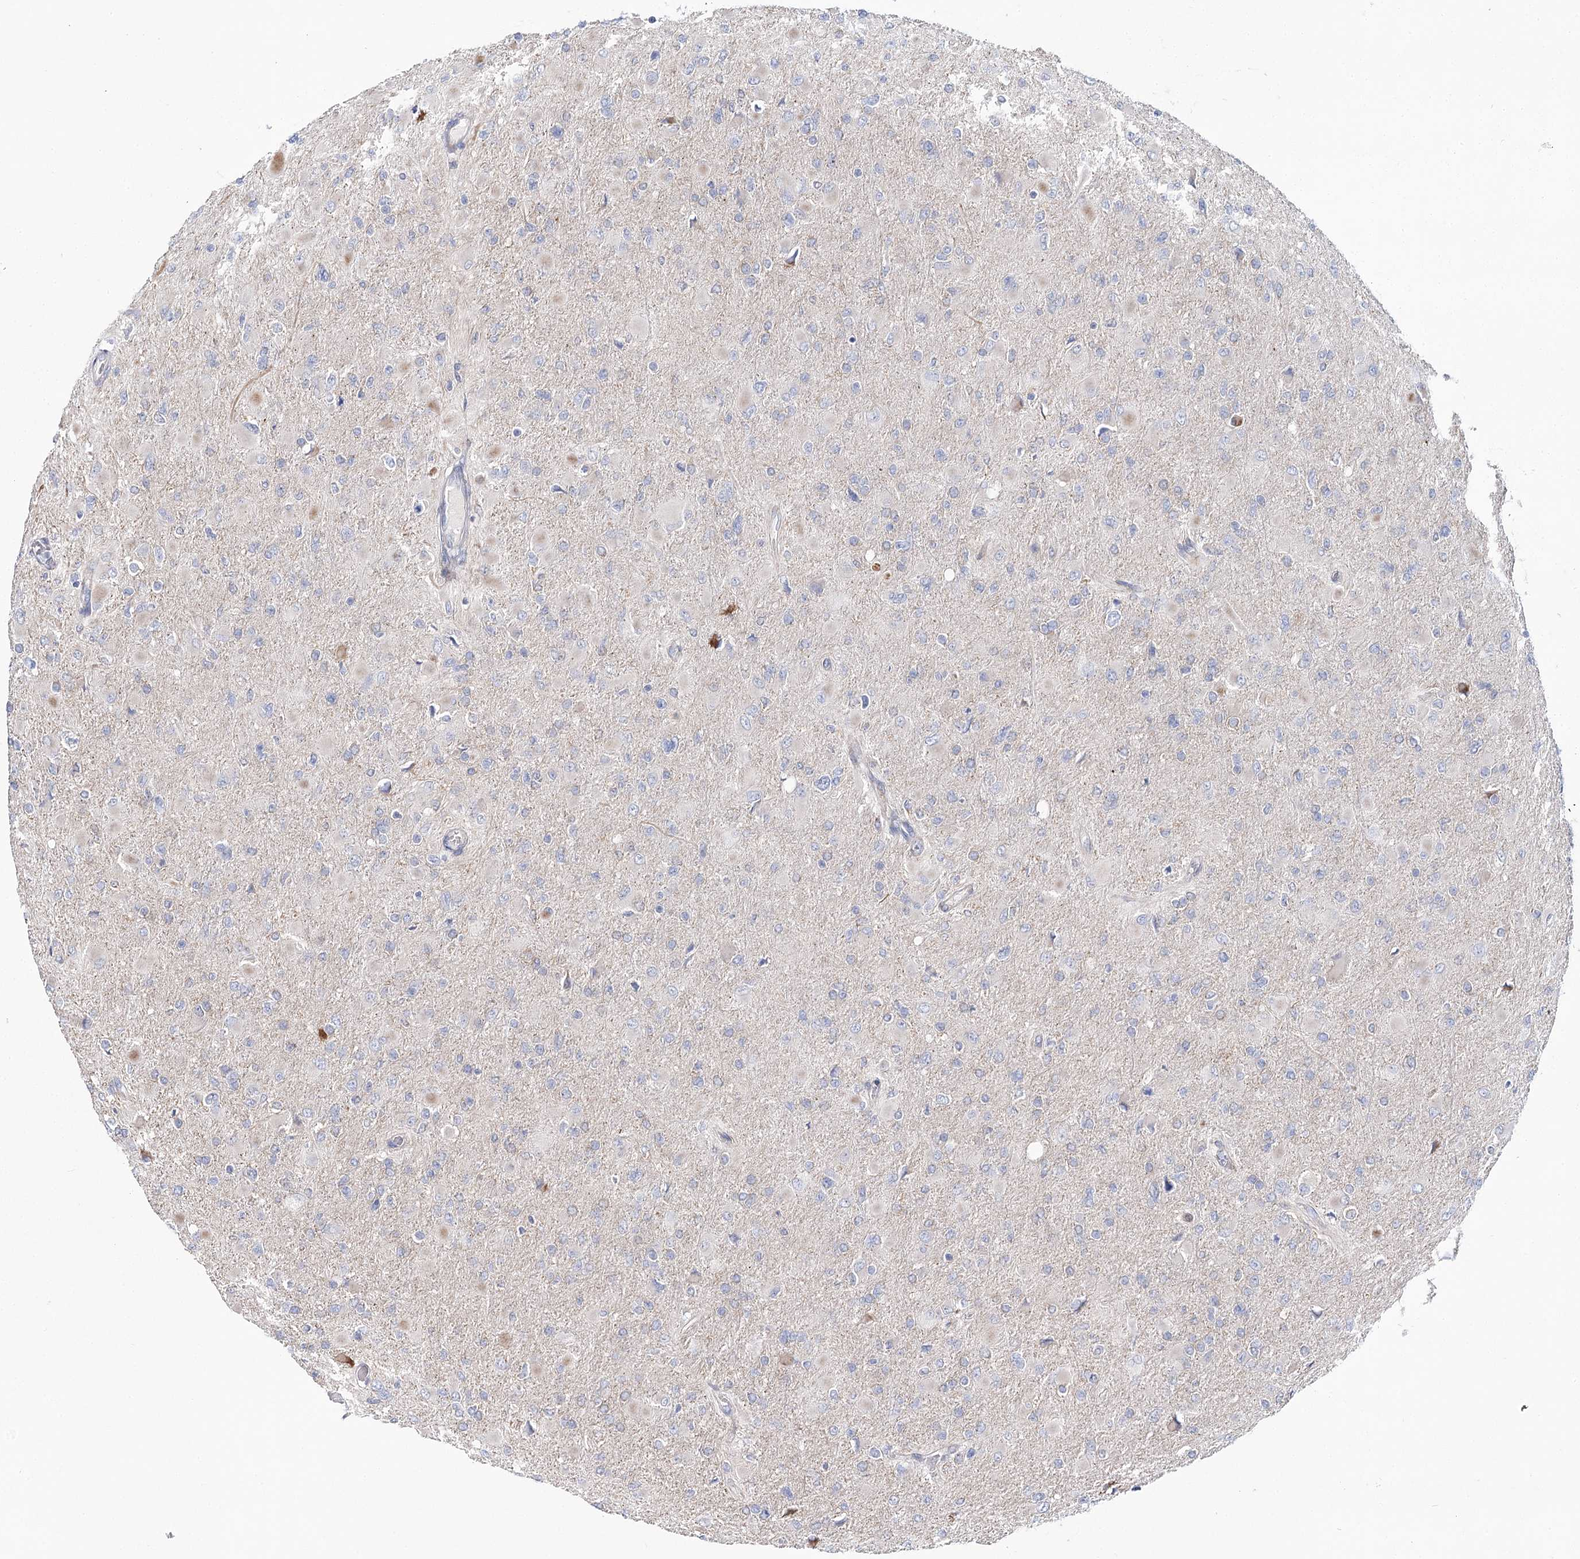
{"staining": {"intensity": "negative", "quantity": "none", "location": "none"}, "tissue": "glioma", "cell_type": "Tumor cells", "image_type": "cancer", "snomed": [{"axis": "morphology", "description": "Glioma, malignant, High grade"}, {"axis": "topography", "description": "Cerebral cortex"}], "caption": "Immunohistochemistry (IHC) photomicrograph of neoplastic tissue: glioma stained with DAB (3,3'-diaminobenzidine) reveals no significant protein positivity in tumor cells.", "gene": "ARHGAP32", "patient": {"sex": "female", "age": 36}}